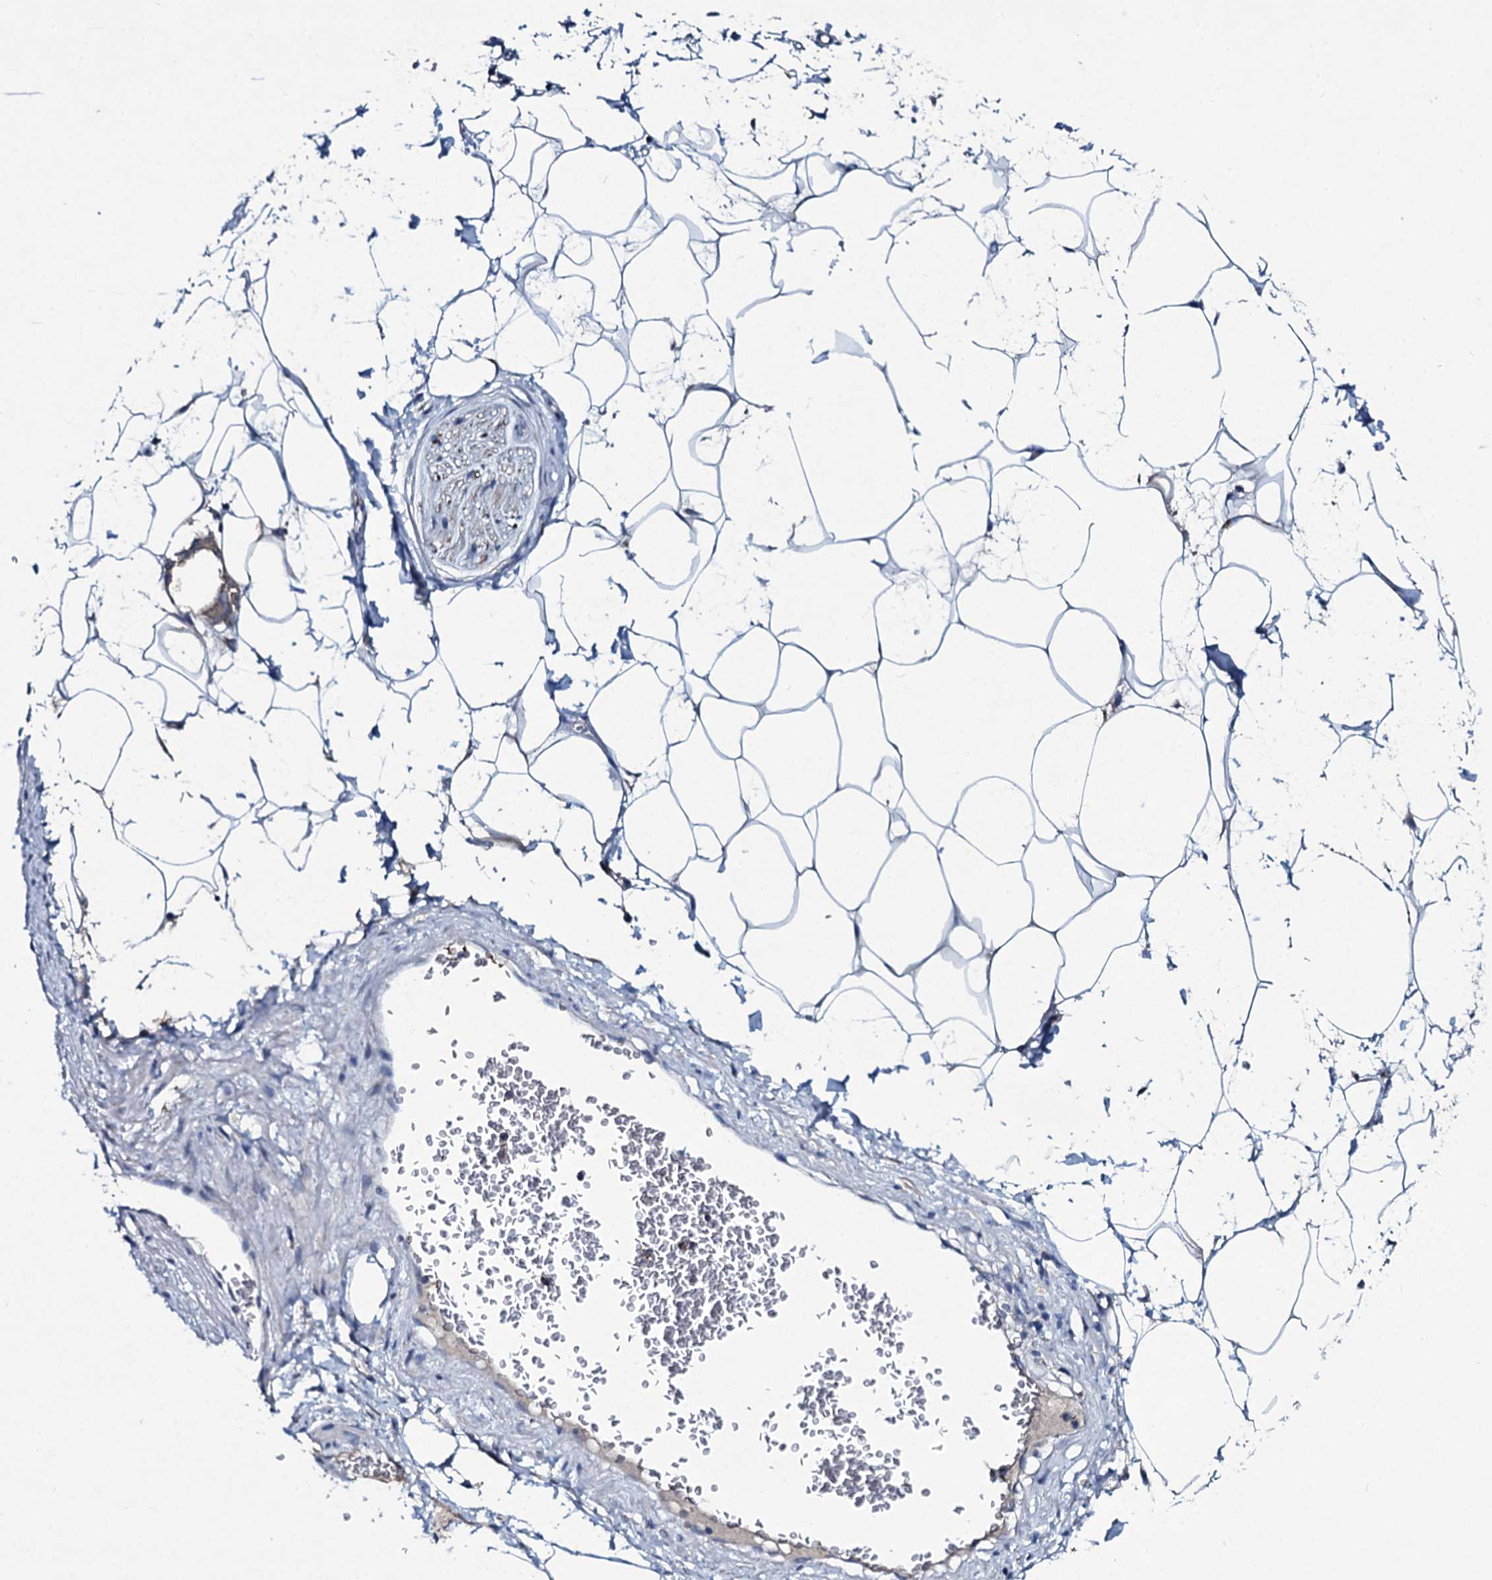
{"staining": {"intensity": "negative", "quantity": "none", "location": "none"}, "tissue": "adipose tissue", "cell_type": "Adipocytes", "image_type": "normal", "snomed": [{"axis": "morphology", "description": "Normal tissue, NOS"}, {"axis": "morphology", "description": "Adenocarcinoma, NOS"}, {"axis": "topography", "description": "Rectum"}, {"axis": "topography", "description": "Vagina"}, {"axis": "topography", "description": "Peripheral nerve tissue"}], "caption": "Human adipose tissue stained for a protein using immunohistochemistry (IHC) shows no expression in adipocytes.", "gene": "TPGS2", "patient": {"sex": "female", "age": 71}}